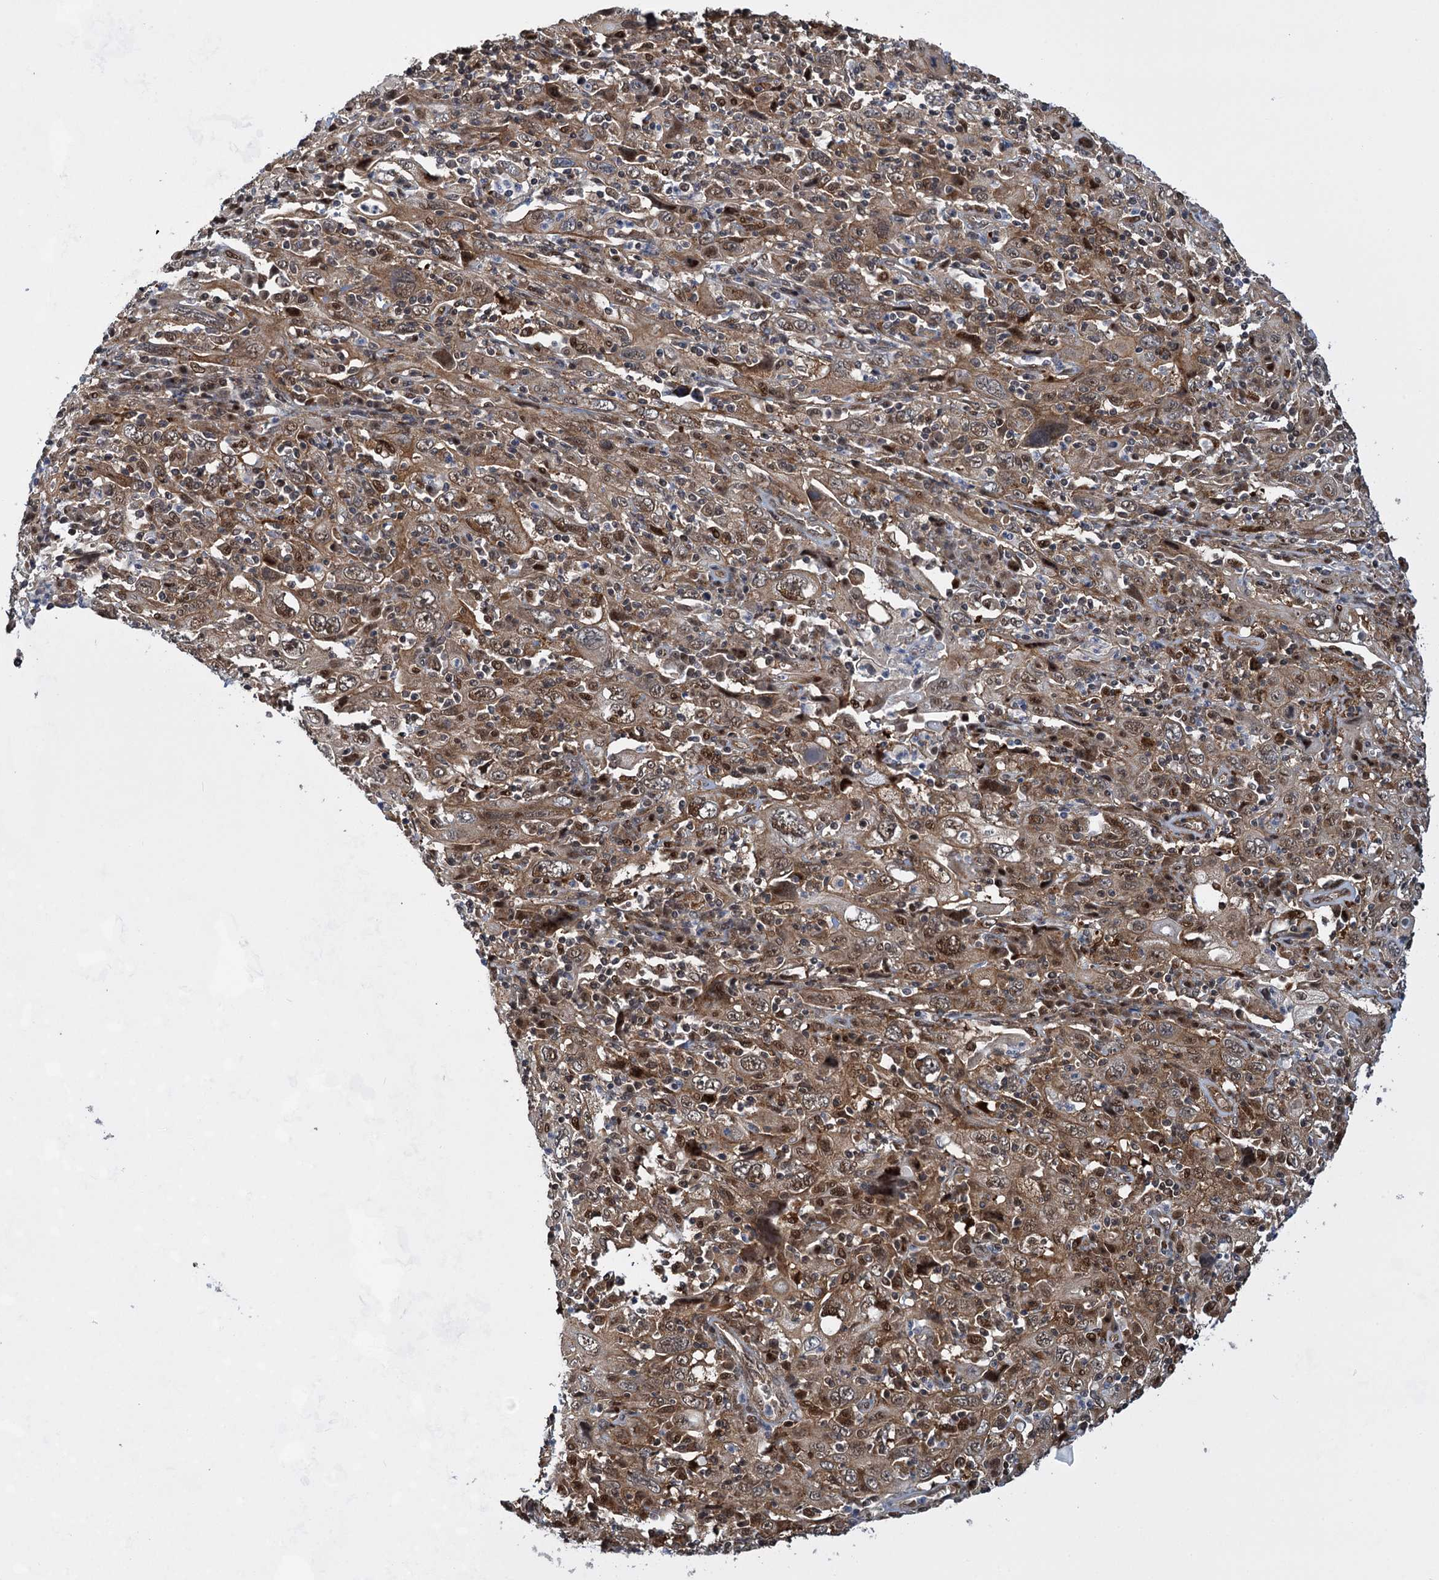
{"staining": {"intensity": "moderate", "quantity": ">75%", "location": "cytoplasmic/membranous,nuclear"}, "tissue": "cervical cancer", "cell_type": "Tumor cells", "image_type": "cancer", "snomed": [{"axis": "morphology", "description": "Squamous cell carcinoma, NOS"}, {"axis": "topography", "description": "Cervix"}], "caption": "Tumor cells reveal medium levels of moderate cytoplasmic/membranous and nuclear positivity in approximately >75% of cells in cervical cancer (squamous cell carcinoma). Using DAB (brown) and hematoxylin (blue) stains, captured at high magnification using brightfield microscopy.", "gene": "GPBP1", "patient": {"sex": "female", "age": 46}}